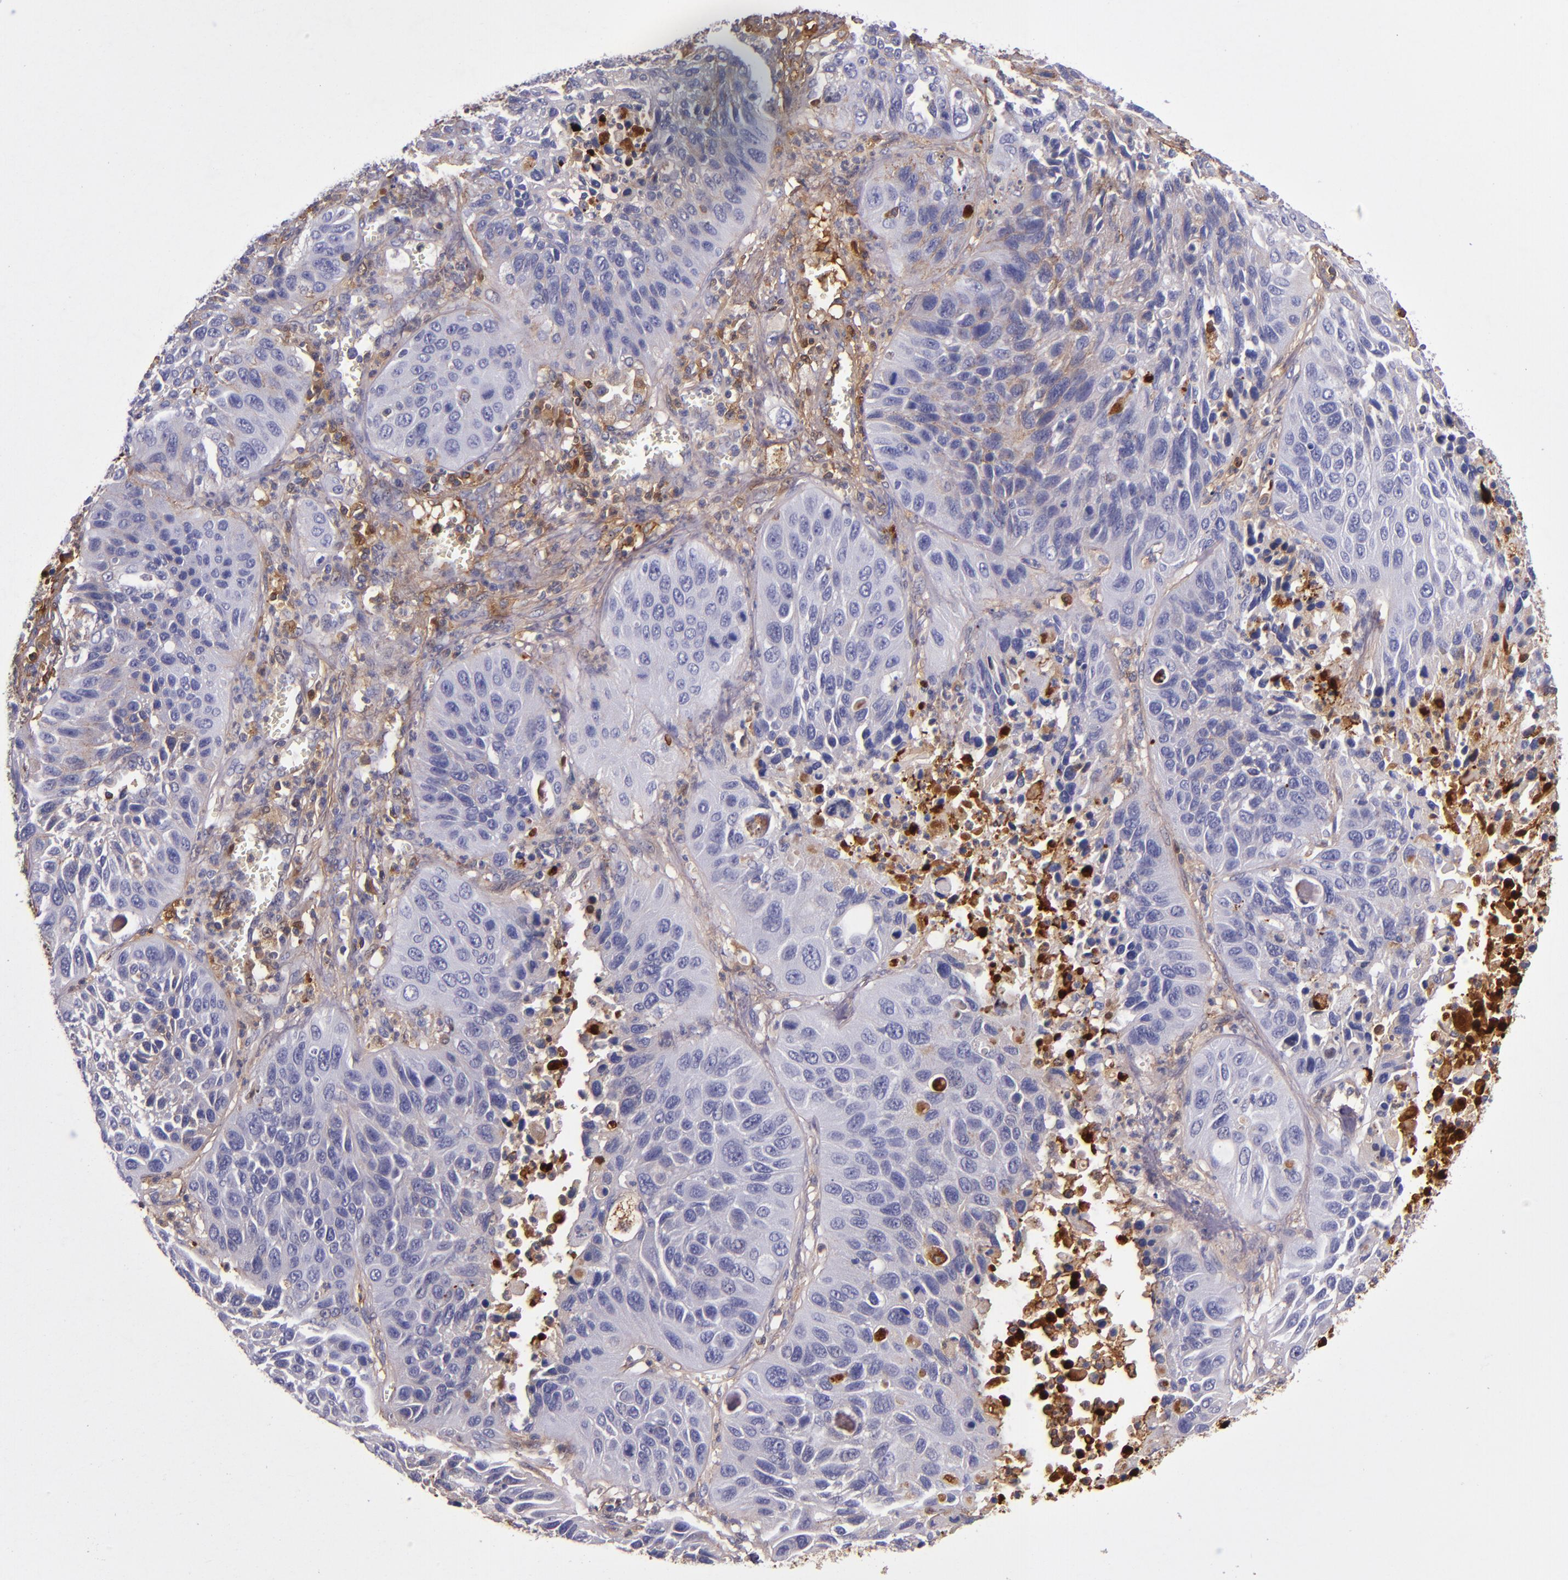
{"staining": {"intensity": "moderate", "quantity": "<25%", "location": "cytoplasmic/membranous"}, "tissue": "lung cancer", "cell_type": "Tumor cells", "image_type": "cancer", "snomed": [{"axis": "morphology", "description": "Squamous cell carcinoma, NOS"}, {"axis": "topography", "description": "Lung"}], "caption": "Lung cancer tissue shows moderate cytoplasmic/membranous staining in about <25% of tumor cells The protein of interest is shown in brown color, while the nuclei are stained blue.", "gene": "CLEC3B", "patient": {"sex": "female", "age": 76}}